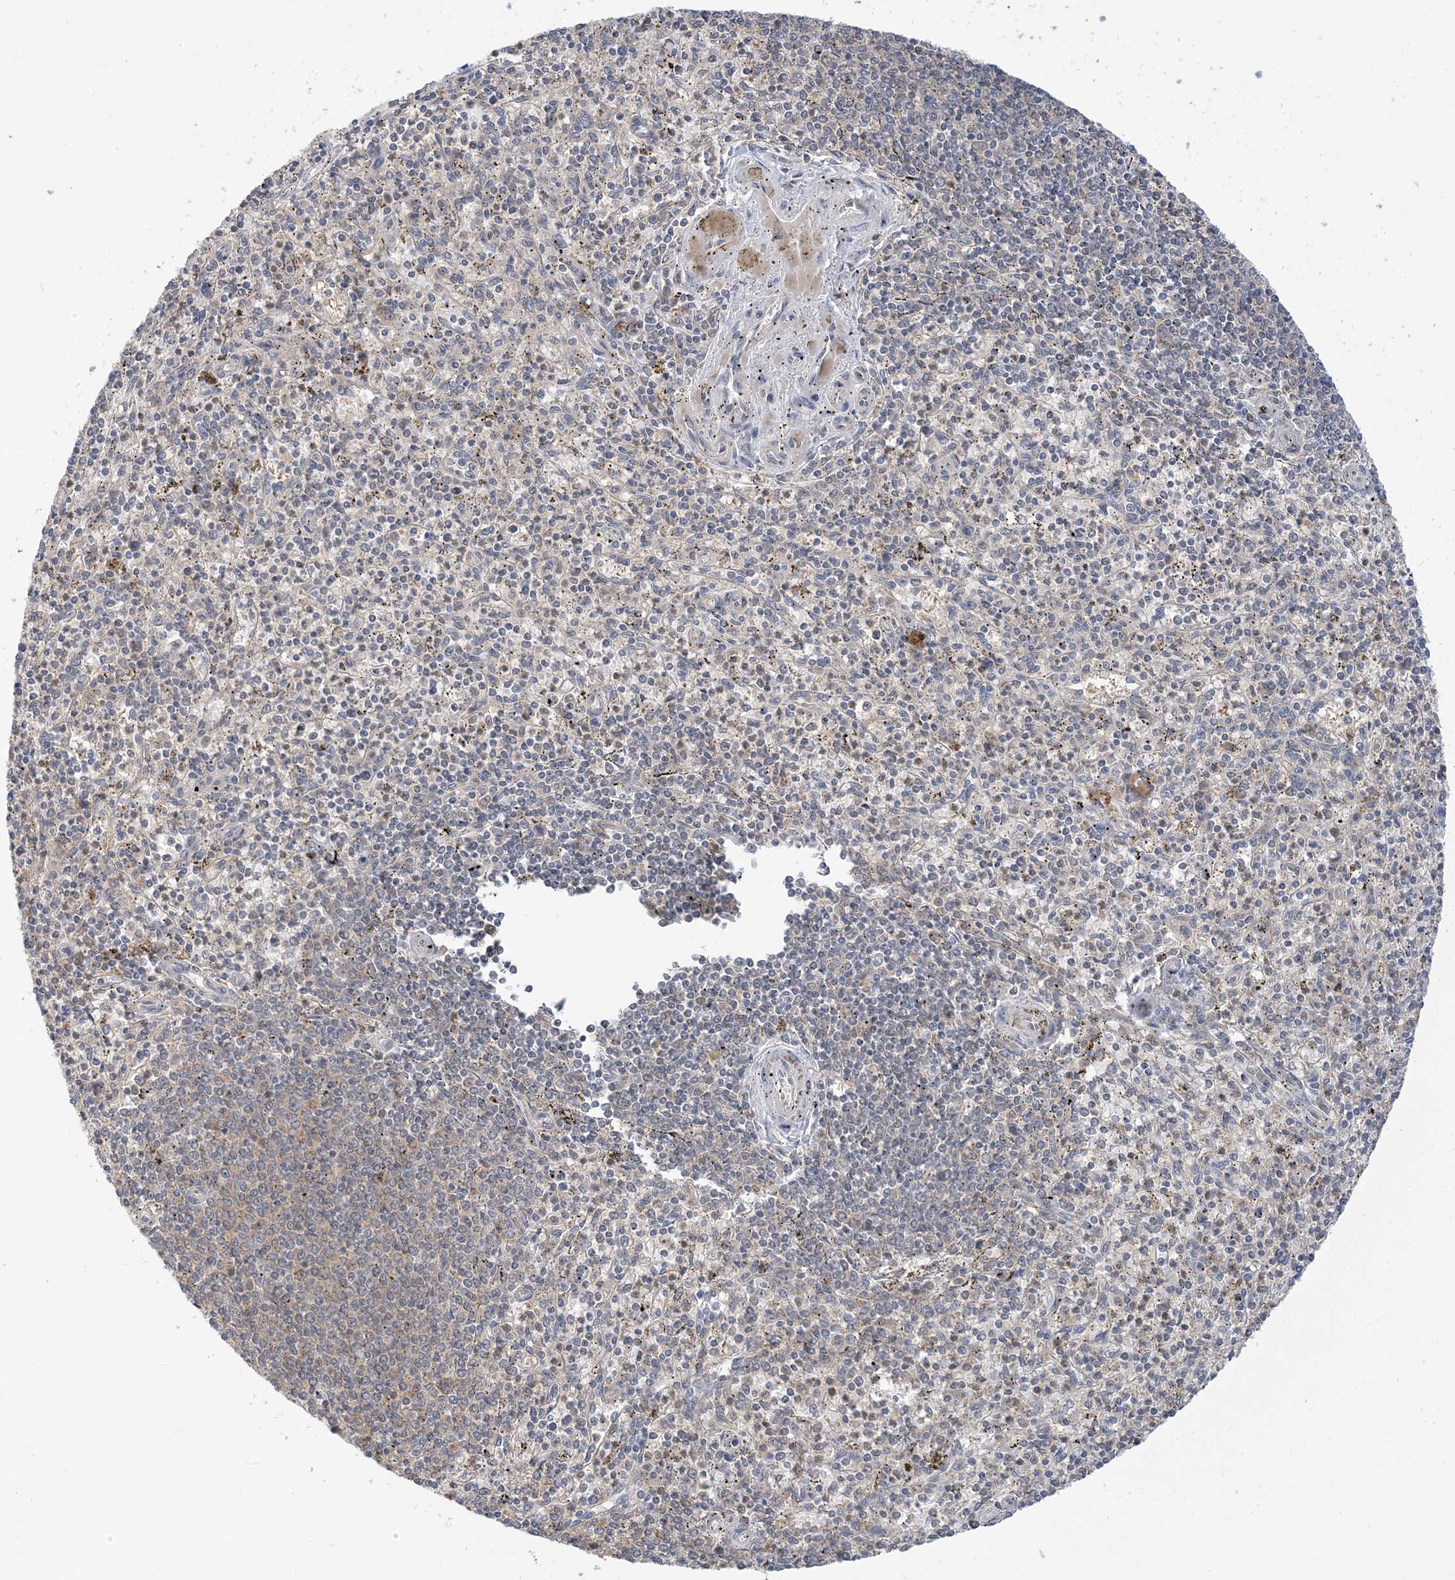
{"staining": {"intensity": "negative", "quantity": "none", "location": "none"}, "tissue": "spleen", "cell_type": "Cells in red pulp", "image_type": "normal", "snomed": [{"axis": "morphology", "description": "Normal tissue, NOS"}, {"axis": "topography", "description": "Spleen"}], "caption": "Cells in red pulp show no significant staining in benign spleen. (DAB immunohistochemistry with hematoxylin counter stain).", "gene": "WDR26", "patient": {"sex": "male", "age": 72}}